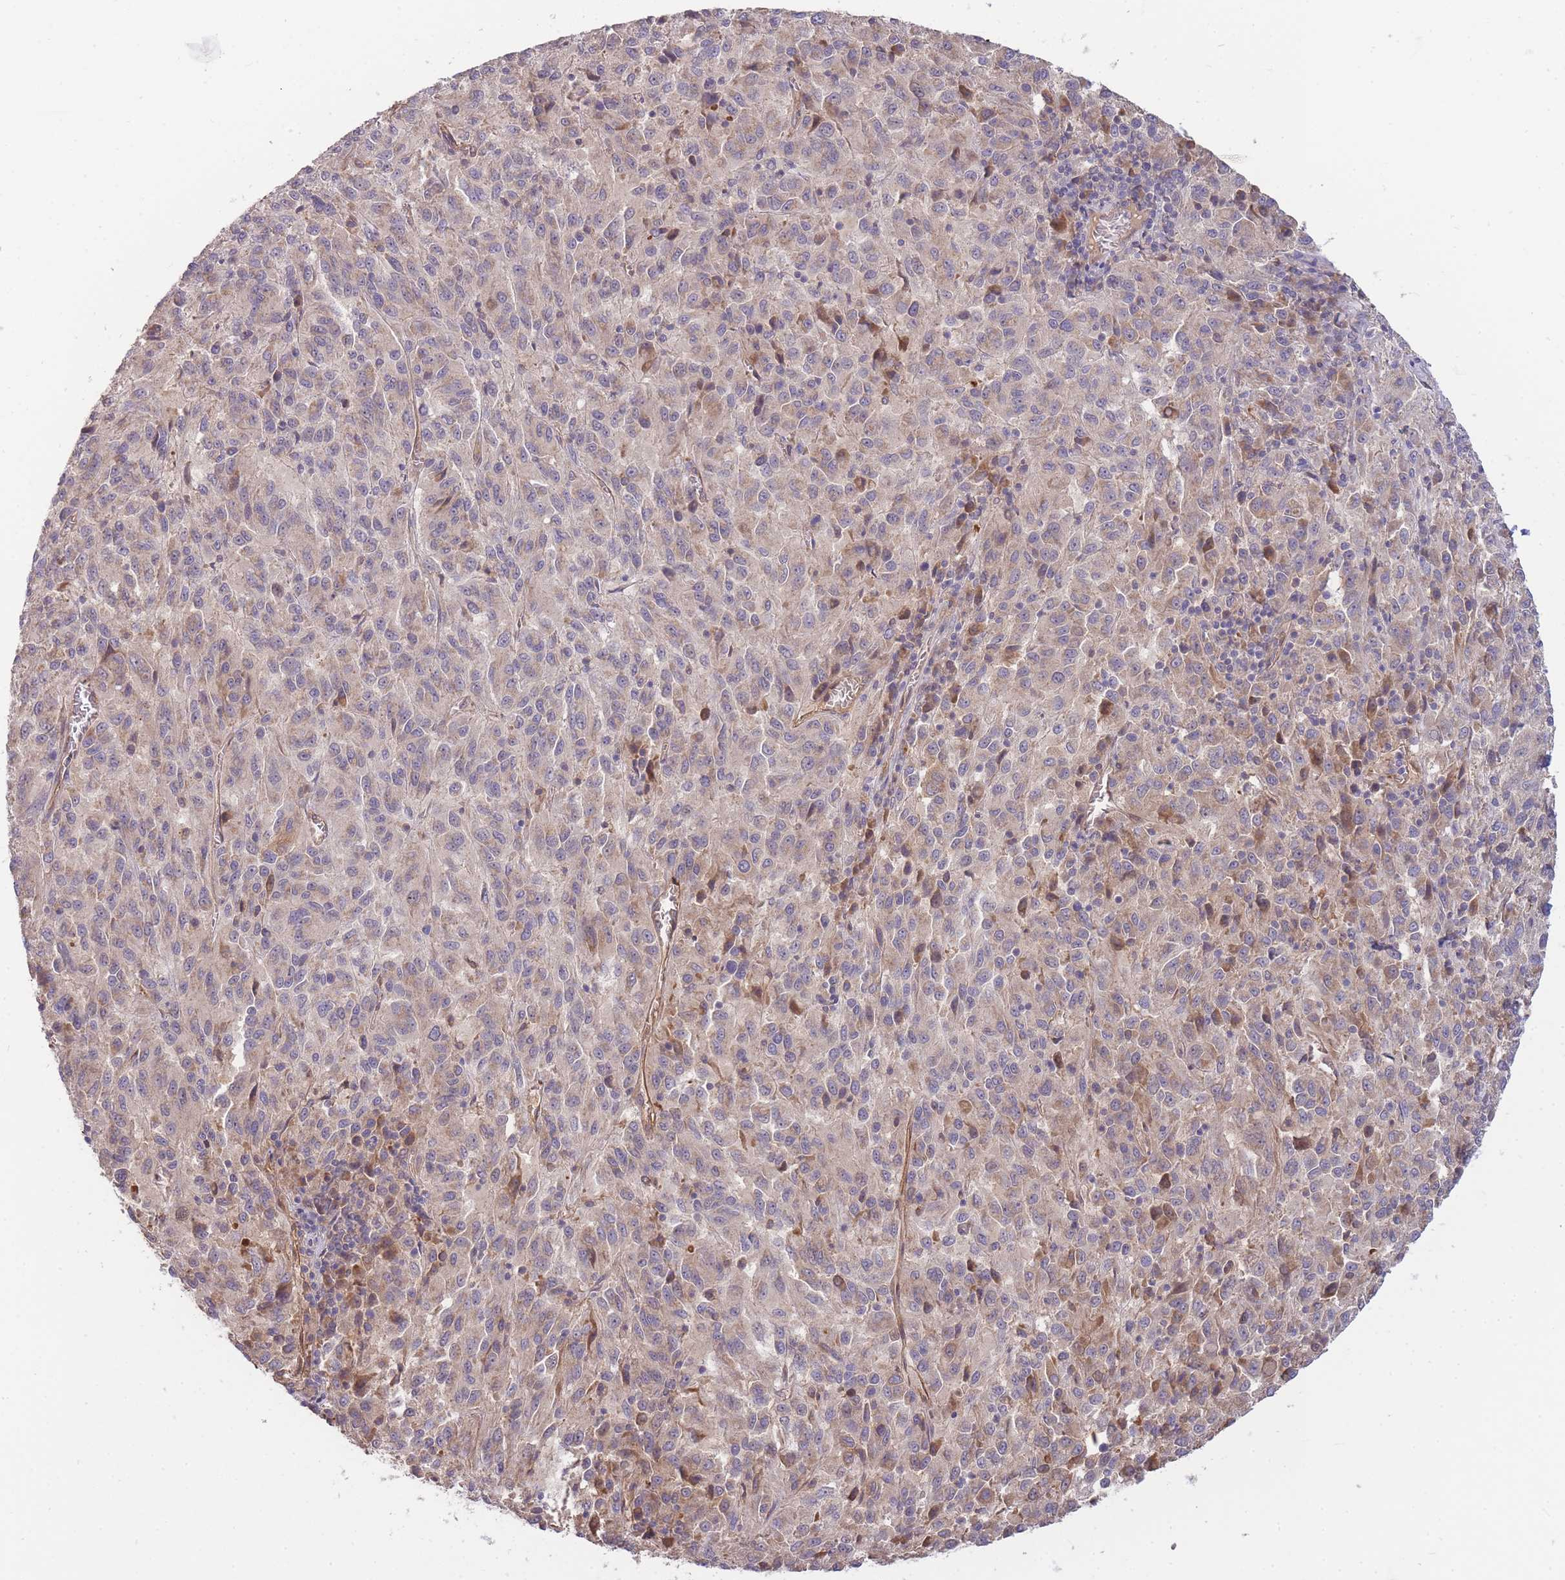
{"staining": {"intensity": "weak", "quantity": "25%-75%", "location": "cytoplasmic/membranous"}, "tissue": "melanoma", "cell_type": "Tumor cells", "image_type": "cancer", "snomed": [{"axis": "morphology", "description": "Malignant melanoma, Metastatic site"}, {"axis": "topography", "description": "Lung"}], "caption": "Immunohistochemistry histopathology image of neoplastic tissue: human melanoma stained using immunohistochemistry (IHC) exhibits low levels of weak protein expression localized specifically in the cytoplasmic/membranous of tumor cells, appearing as a cytoplasmic/membranous brown color.", "gene": "NDUFAF5", "patient": {"sex": "male", "age": 64}}